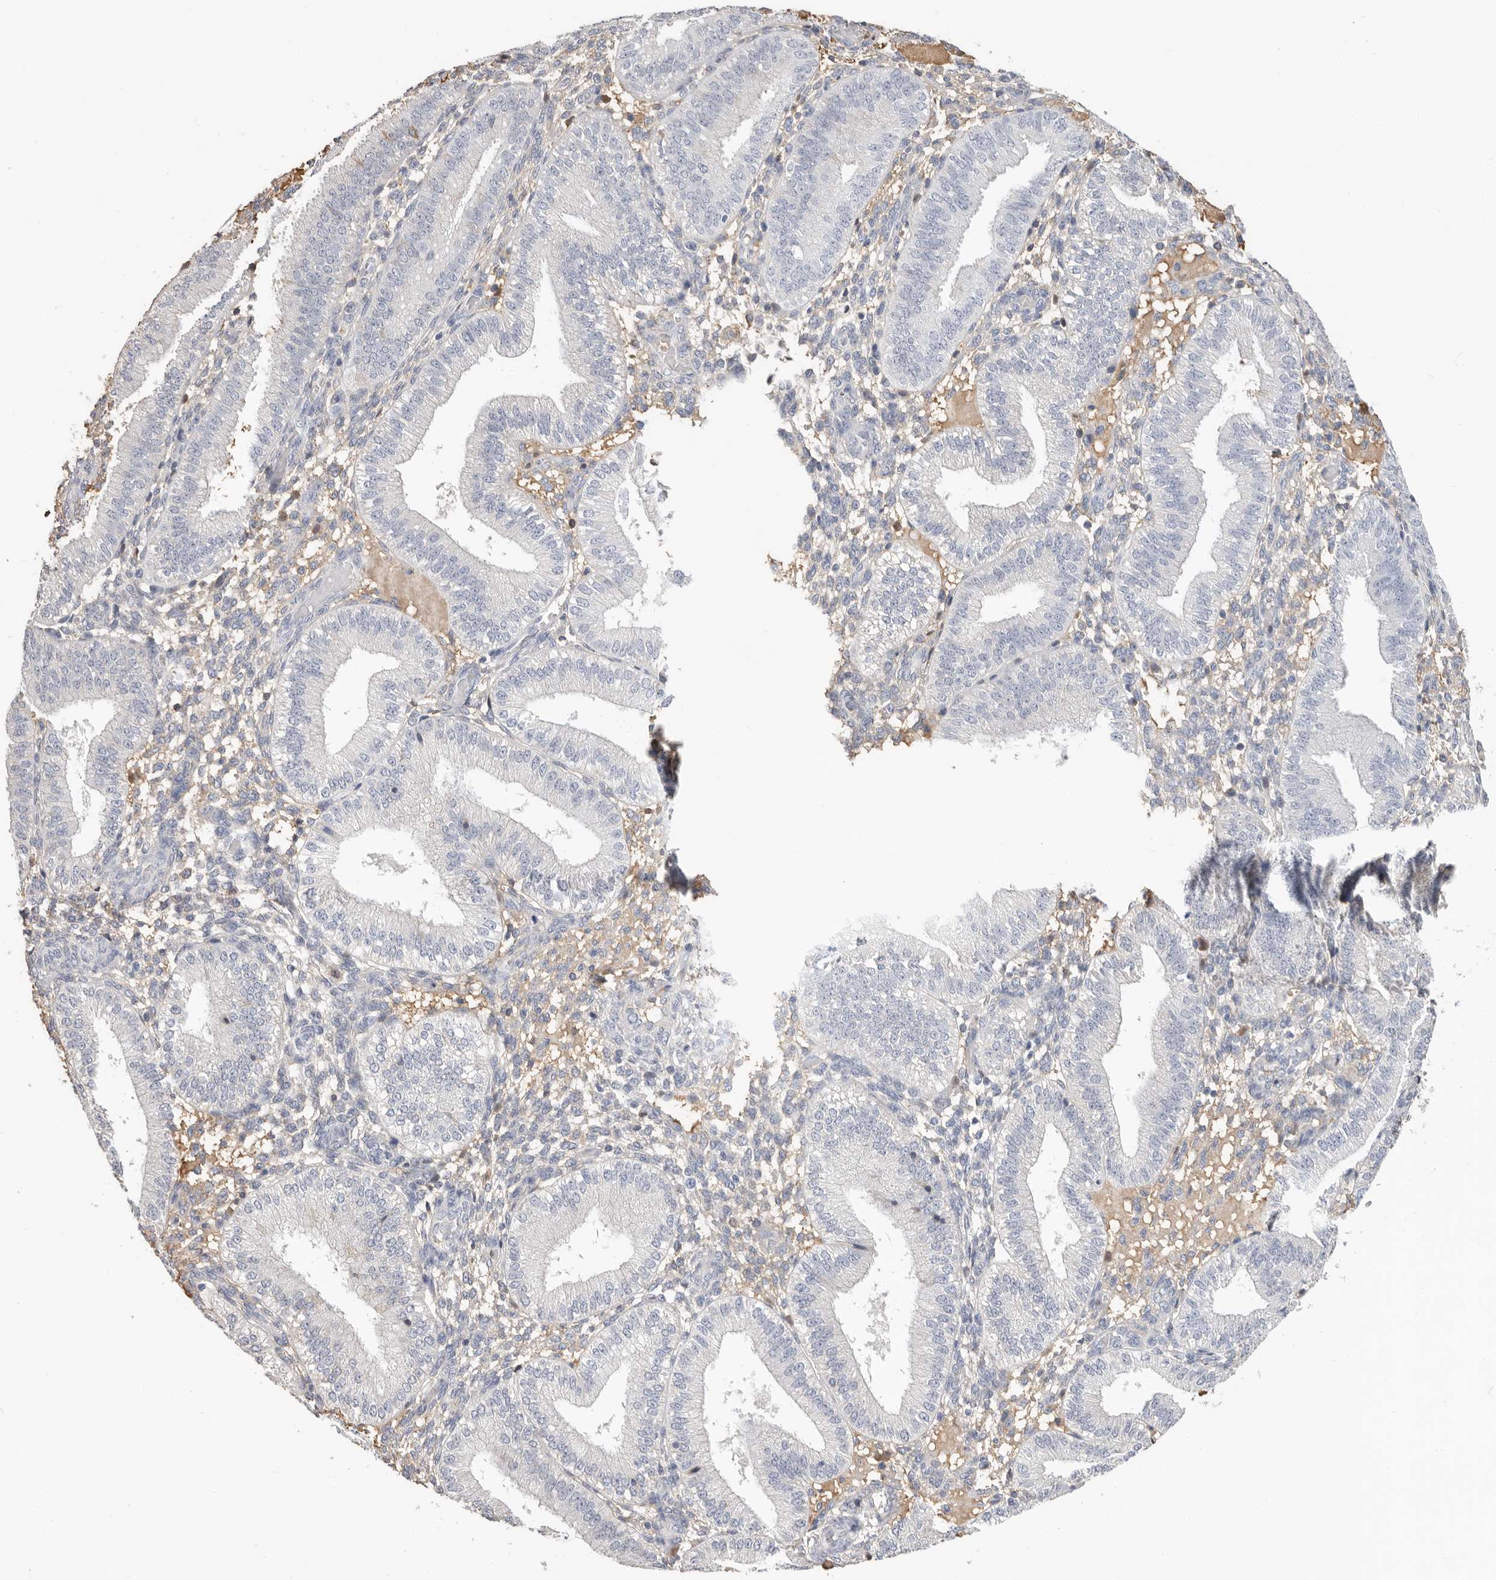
{"staining": {"intensity": "negative", "quantity": "none", "location": "none"}, "tissue": "endometrium", "cell_type": "Cells in endometrial stroma", "image_type": "normal", "snomed": [{"axis": "morphology", "description": "Normal tissue, NOS"}, {"axis": "topography", "description": "Endometrium"}], "caption": "Immunohistochemical staining of benign endometrium demonstrates no significant positivity in cells in endometrial stroma. The staining is performed using DAB (3,3'-diaminobenzidine) brown chromogen with nuclei counter-stained in using hematoxylin.", "gene": "APOA2", "patient": {"sex": "female", "age": 39}}